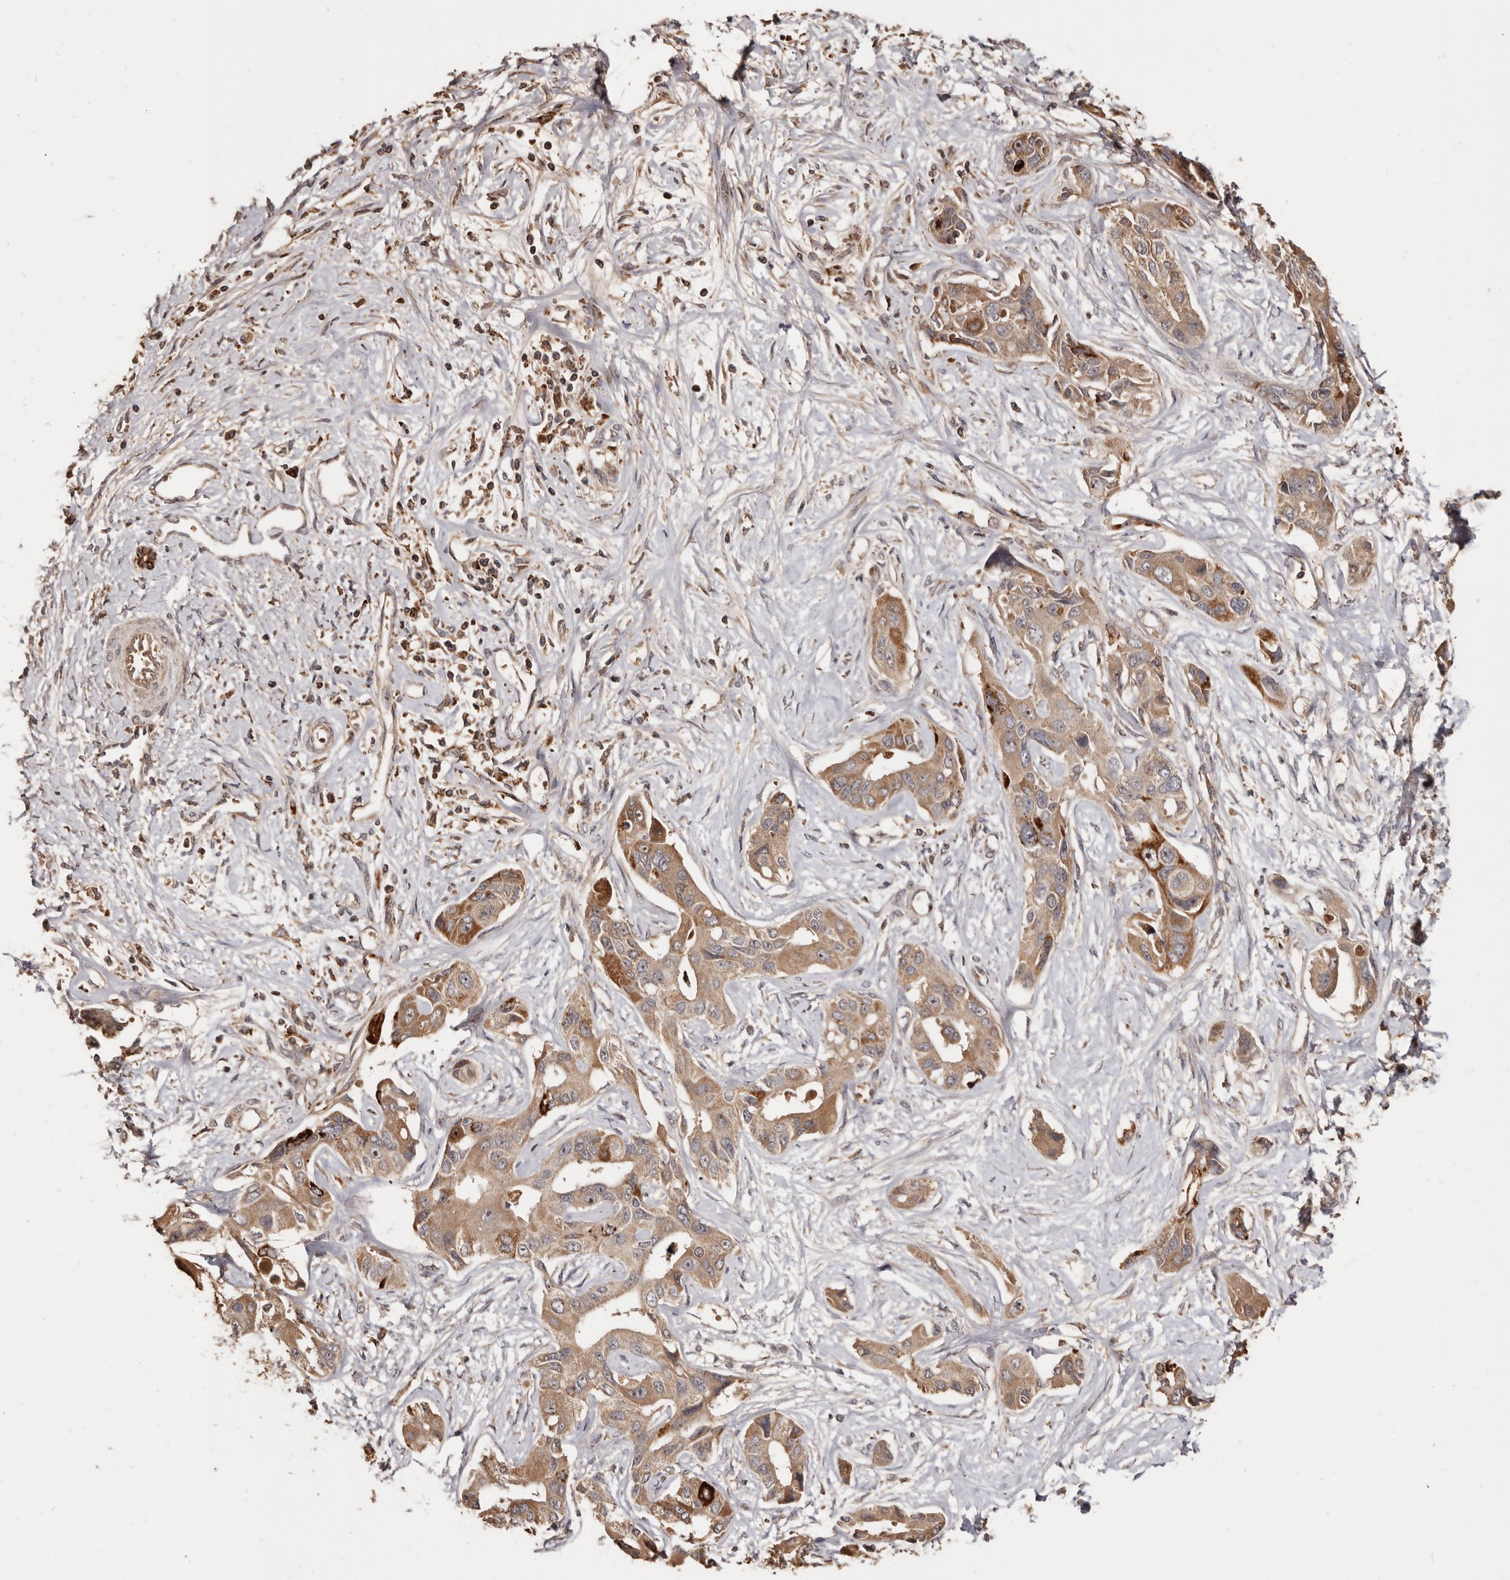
{"staining": {"intensity": "moderate", "quantity": ">75%", "location": "cytoplasmic/membranous"}, "tissue": "liver cancer", "cell_type": "Tumor cells", "image_type": "cancer", "snomed": [{"axis": "morphology", "description": "Cholangiocarcinoma"}, {"axis": "topography", "description": "Liver"}], "caption": "Immunohistochemical staining of human liver cholangiocarcinoma demonstrates medium levels of moderate cytoplasmic/membranous positivity in about >75% of tumor cells. (DAB (3,3'-diaminobenzidine) = brown stain, brightfield microscopy at high magnification).", "gene": "AKAP7", "patient": {"sex": "male", "age": 59}}